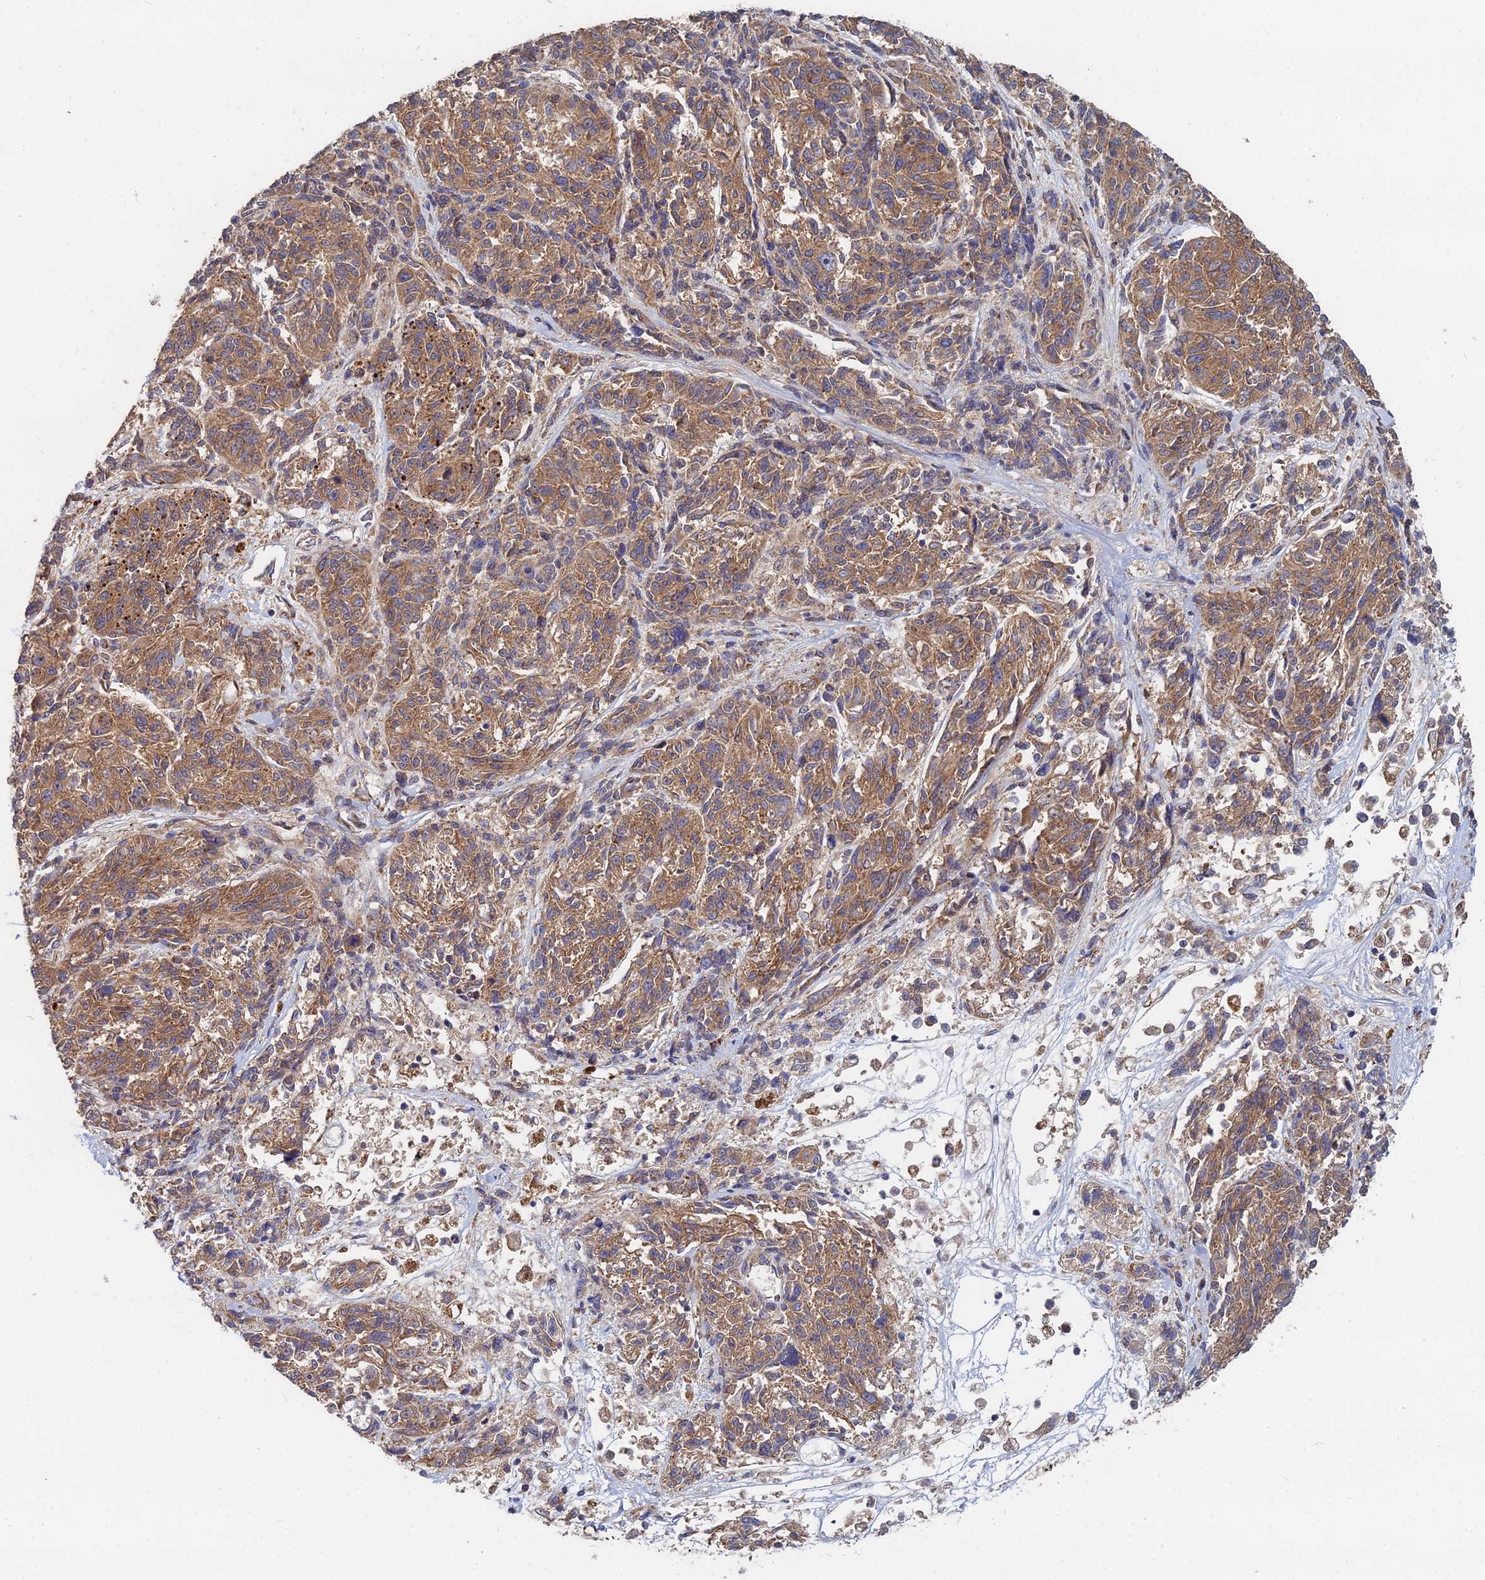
{"staining": {"intensity": "moderate", "quantity": ">75%", "location": "cytoplasmic/membranous"}, "tissue": "melanoma", "cell_type": "Tumor cells", "image_type": "cancer", "snomed": [{"axis": "morphology", "description": "Malignant melanoma, NOS"}, {"axis": "topography", "description": "Skin"}], "caption": "The immunohistochemical stain shows moderate cytoplasmic/membranous expression in tumor cells of melanoma tissue. The staining is performed using DAB (3,3'-diaminobenzidine) brown chromogen to label protein expression. The nuclei are counter-stained blue using hematoxylin.", "gene": "CCZ1", "patient": {"sex": "male", "age": 53}}